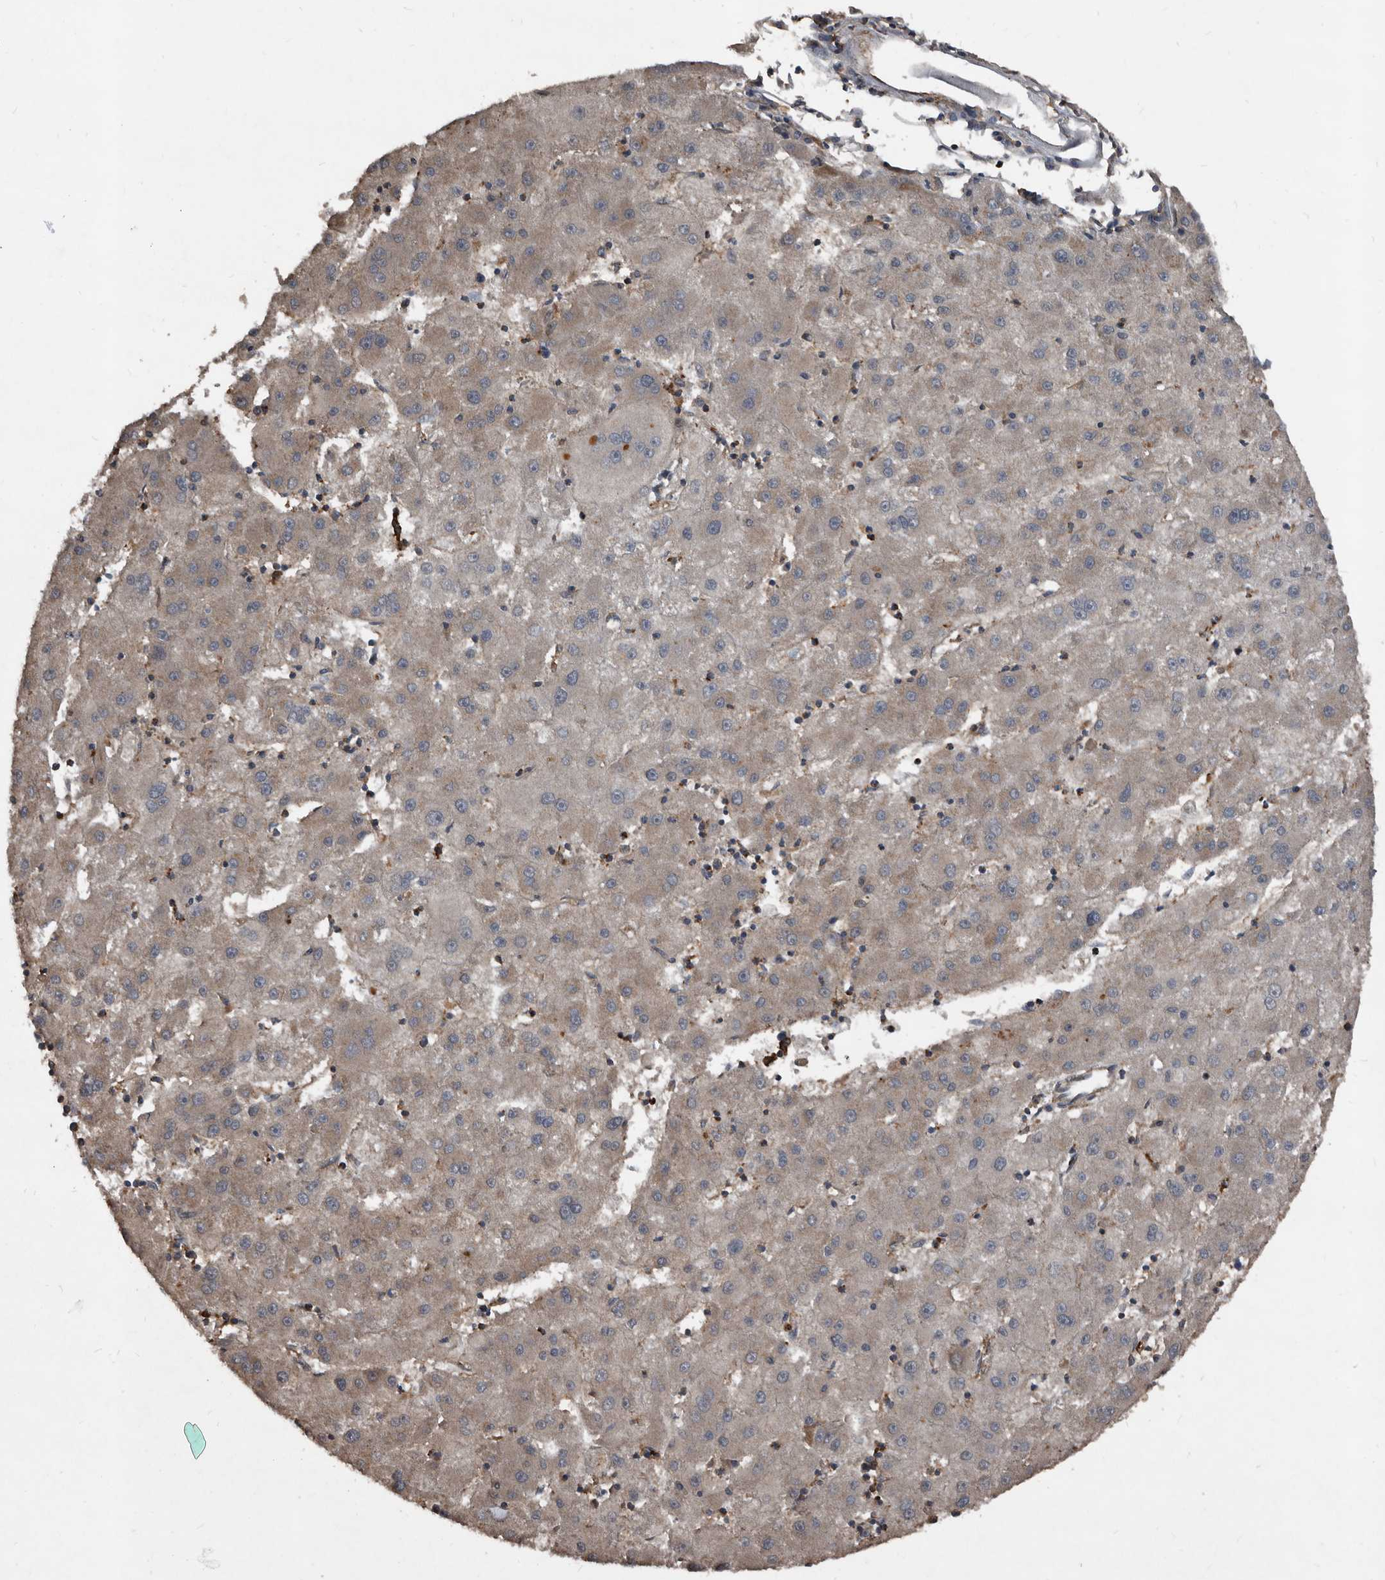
{"staining": {"intensity": "weak", "quantity": "<25%", "location": "cytoplasmic/membranous"}, "tissue": "liver cancer", "cell_type": "Tumor cells", "image_type": "cancer", "snomed": [{"axis": "morphology", "description": "Carcinoma, Hepatocellular, NOS"}, {"axis": "topography", "description": "Liver"}], "caption": "Human hepatocellular carcinoma (liver) stained for a protein using immunohistochemistry exhibits no staining in tumor cells.", "gene": "GREB1", "patient": {"sex": "male", "age": 72}}